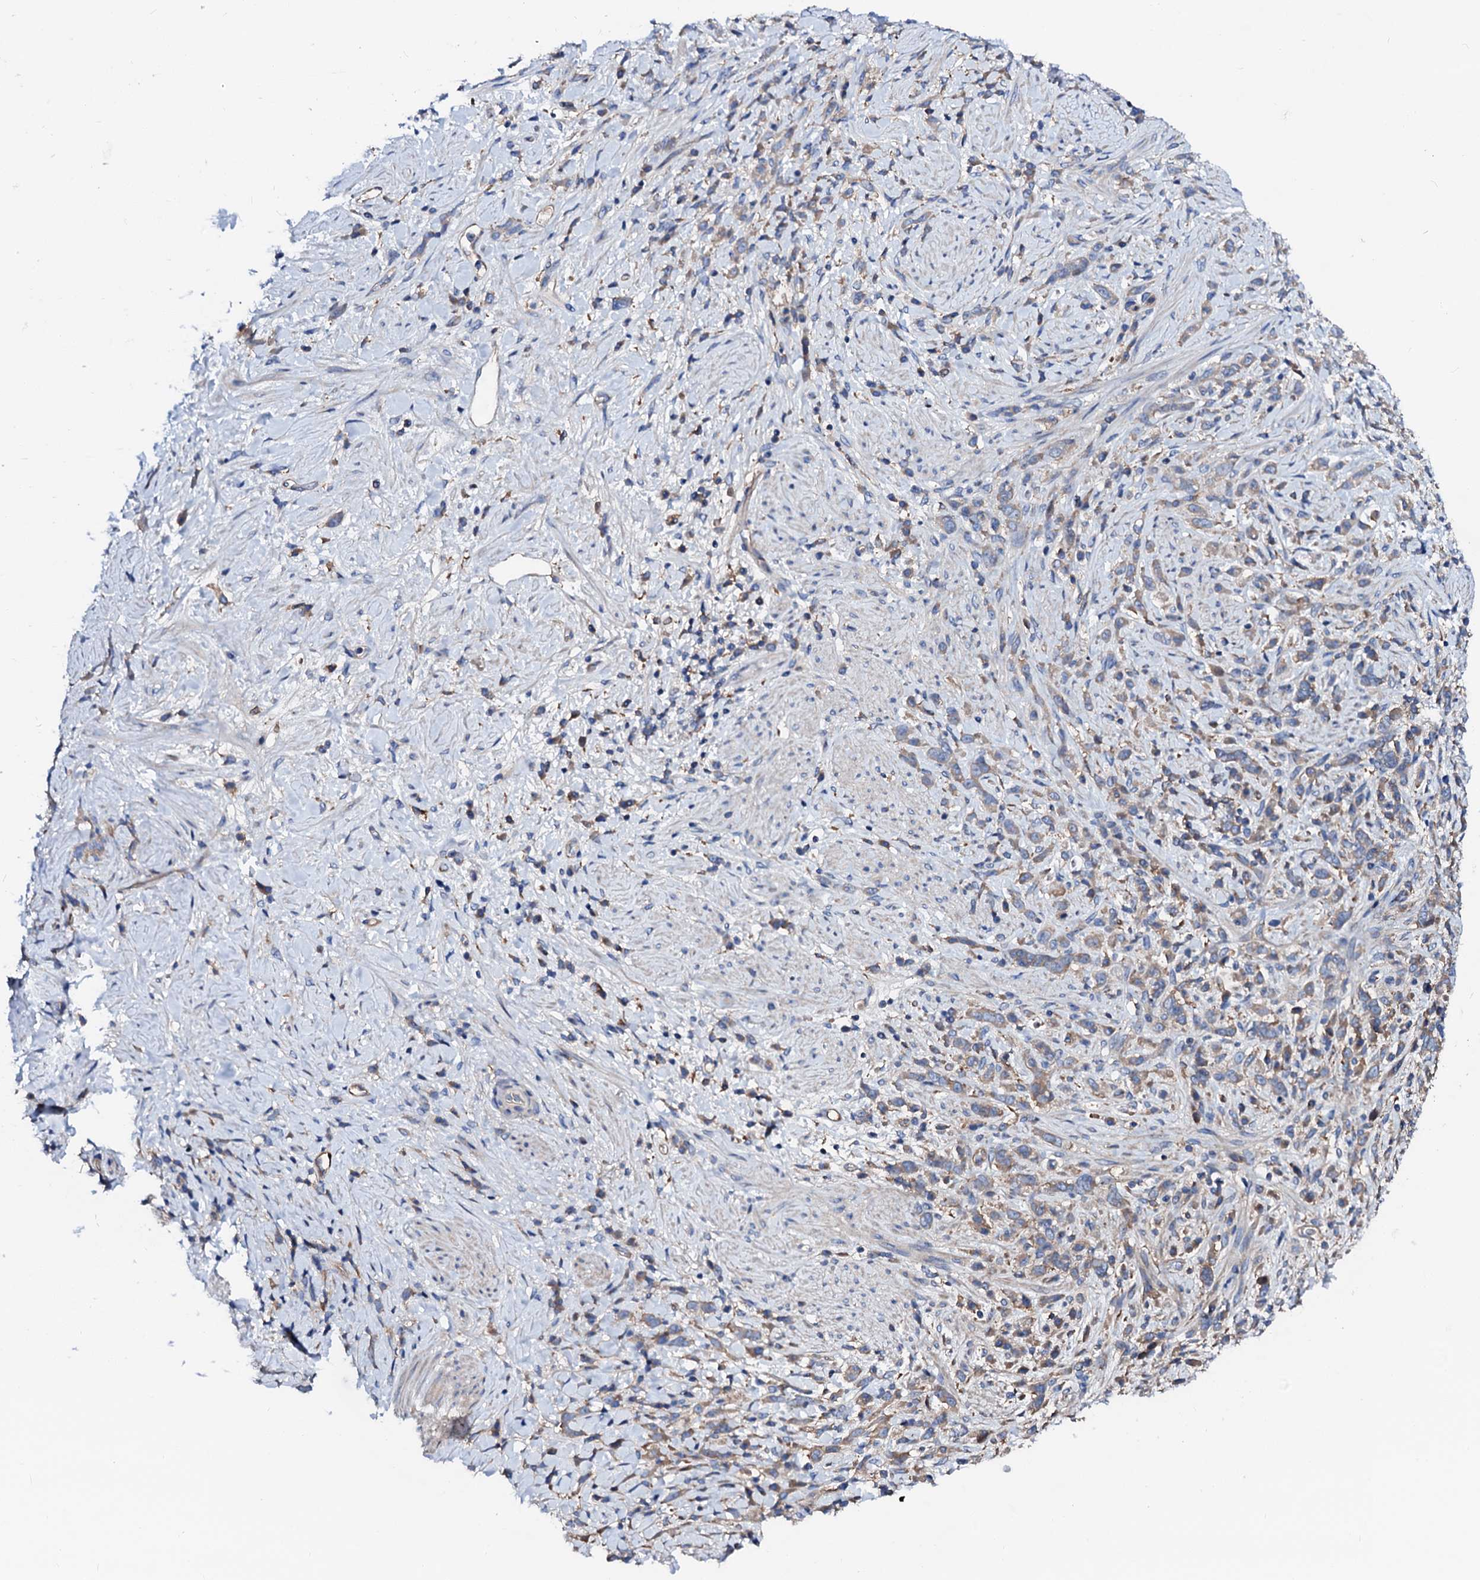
{"staining": {"intensity": "weak", "quantity": ">75%", "location": "cytoplasmic/membranous"}, "tissue": "stomach cancer", "cell_type": "Tumor cells", "image_type": "cancer", "snomed": [{"axis": "morphology", "description": "Adenocarcinoma, NOS"}, {"axis": "topography", "description": "Stomach"}], "caption": "High-magnification brightfield microscopy of stomach adenocarcinoma stained with DAB (brown) and counterstained with hematoxylin (blue). tumor cells exhibit weak cytoplasmic/membranous positivity is present in approximately>75% of cells.", "gene": "CSKMT", "patient": {"sex": "female", "age": 60}}